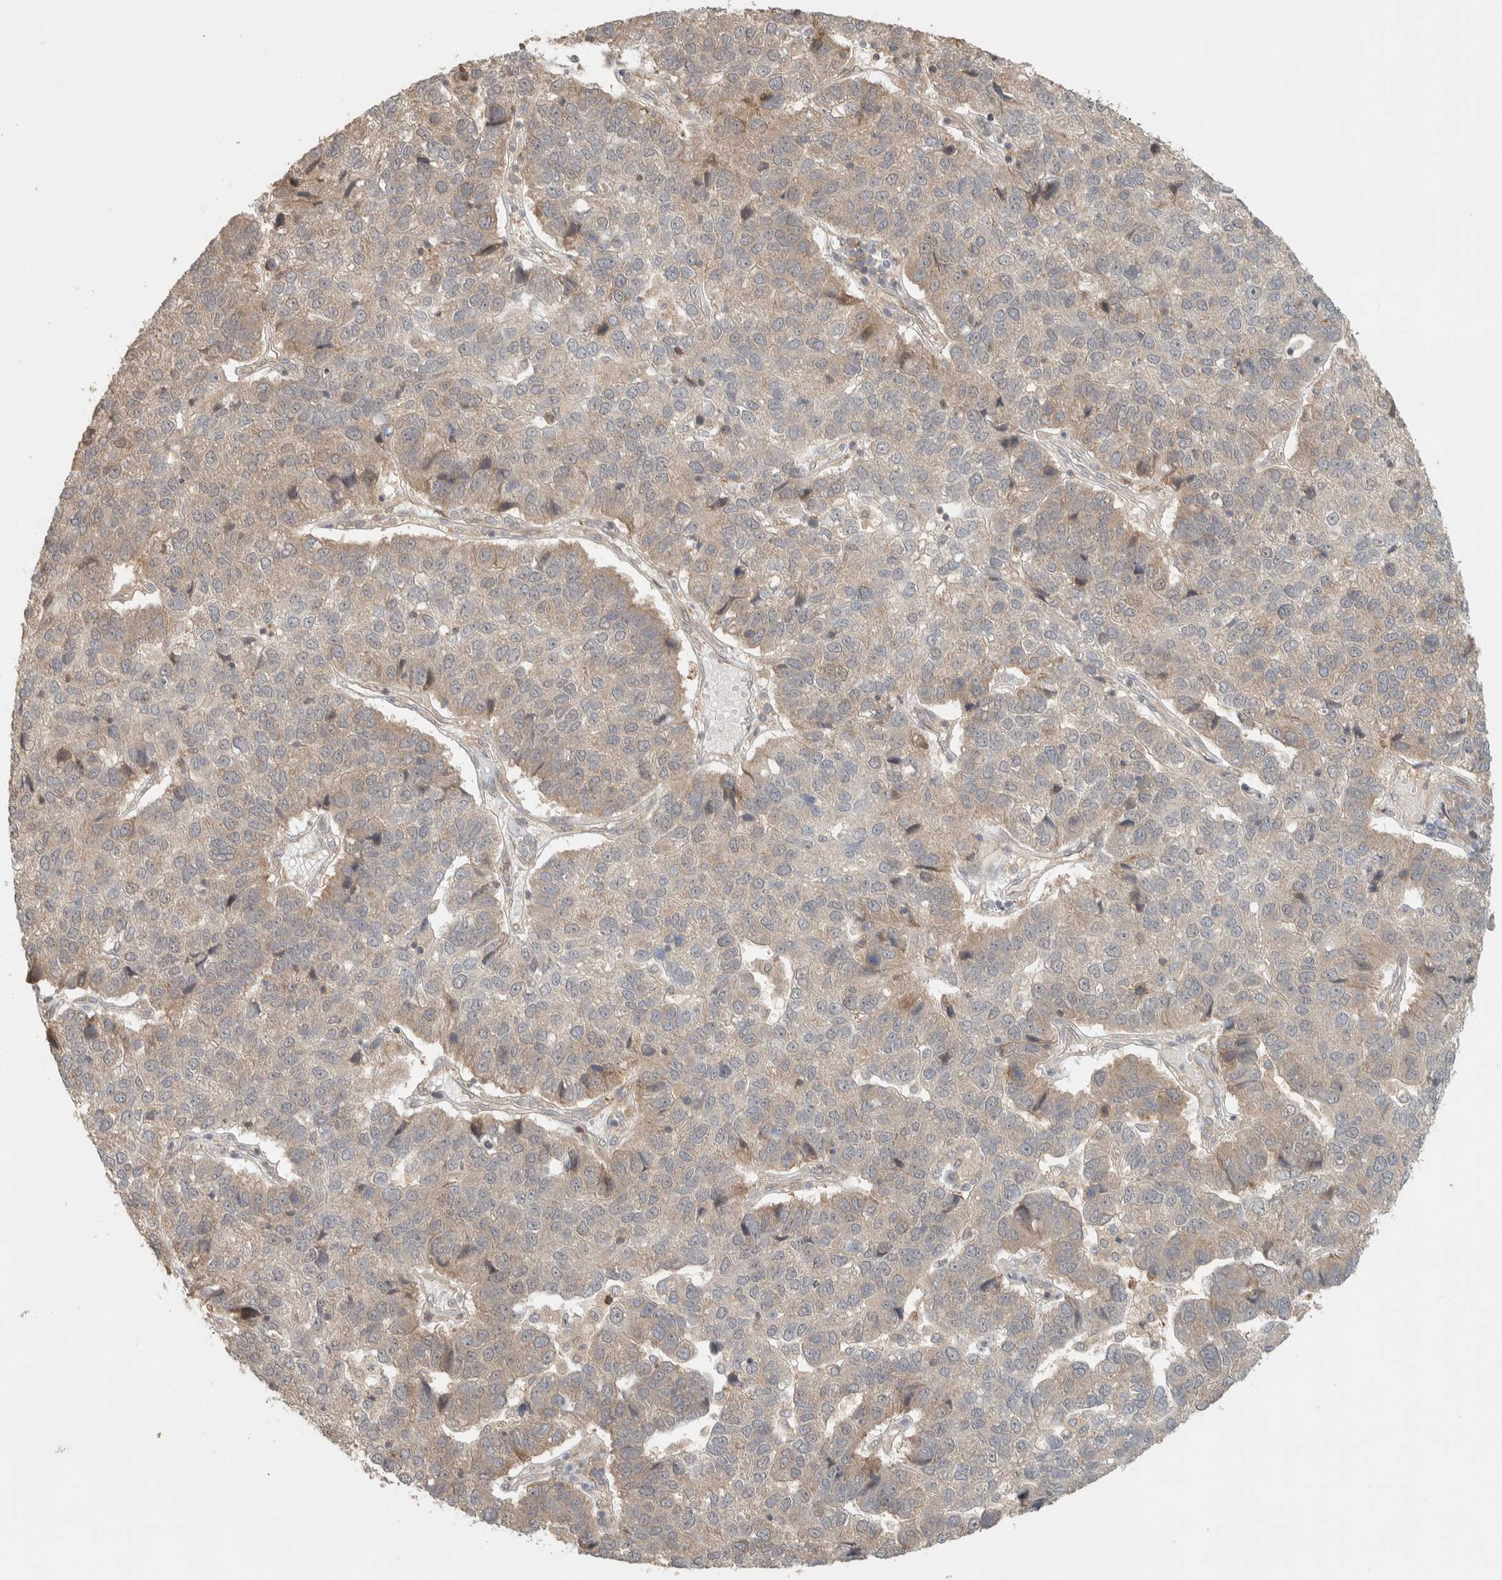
{"staining": {"intensity": "weak", "quantity": "<25%", "location": "cytoplasmic/membranous"}, "tissue": "pancreatic cancer", "cell_type": "Tumor cells", "image_type": "cancer", "snomed": [{"axis": "morphology", "description": "Adenocarcinoma, NOS"}, {"axis": "topography", "description": "Pancreas"}], "caption": "High power microscopy image of an immunohistochemistry (IHC) micrograph of pancreatic cancer (adenocarcinoma), revealing no significant staining in tumor cells.", "gene": "ADSS2", "patient": {"sex": "female", "age": 61}}